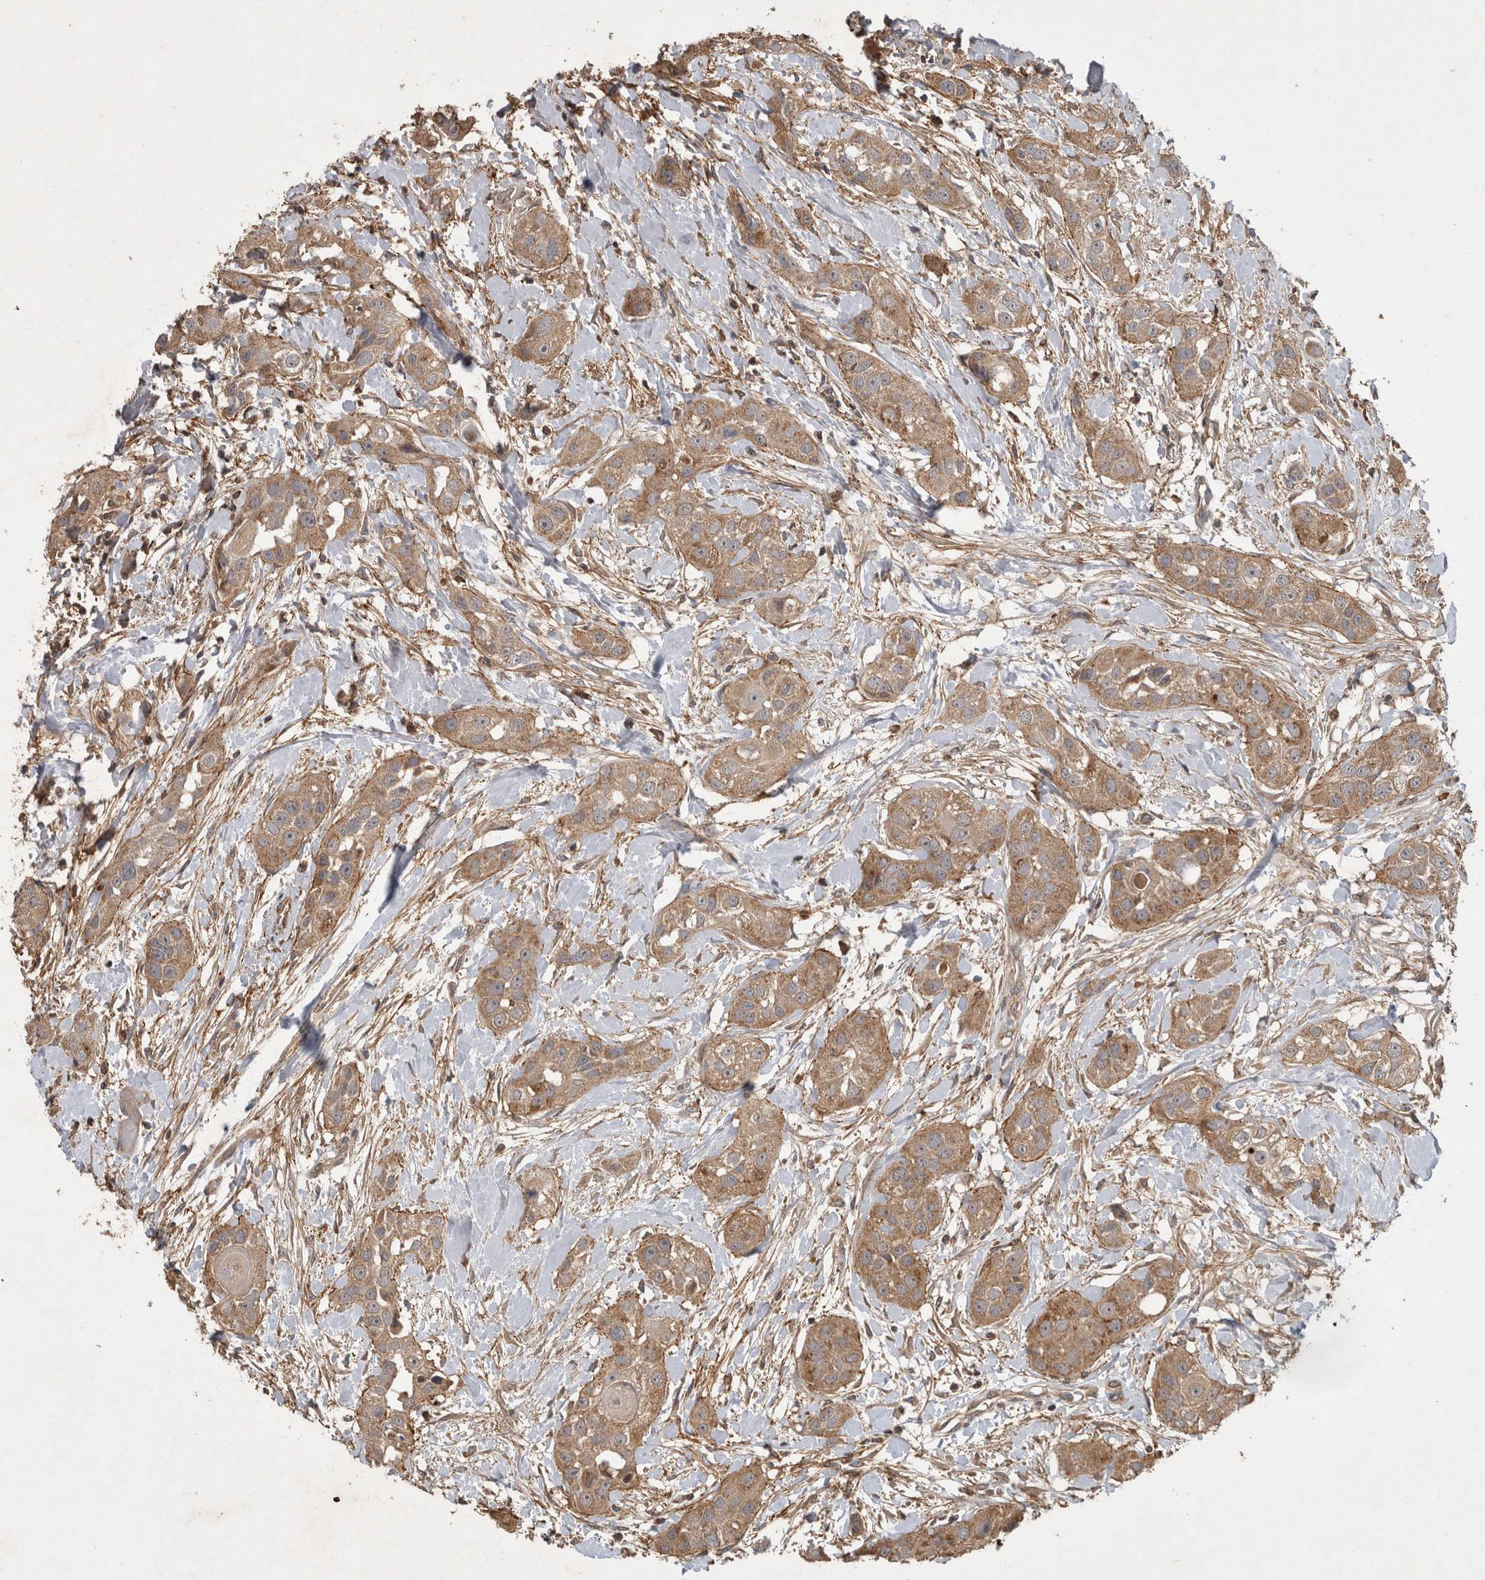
{"staining": {"intensity": "moderate", "quantity": ">75%", "location": "cytoplasmic/membranous"}, "tissue": "head and neck cancer", "cell_type": "Tumor cells", "image_type": "cancer", "snomed": [{"axis": "morphology", "description": "Normal tissue, NOS"}, {"axis": "morphology", "description": "Squamous cell carcinoma, NOS"}, {"axis": "topography", "description": "Skeletal muscle"}, {"axis": "topography", "description": "Head-Neck"}], "caption": "IHC histopathology image of neoplastic tissue: head and neck cancer stained using immunohistochemistry displays medium levels of moderate protein expression localized specifically in the cytoplasmic/membranous of tumor cells, appearing as a cytoplasmic/membranous brown color.", "gene": "TRMT61B", "patient": {"sex": "male", "age": 51}}